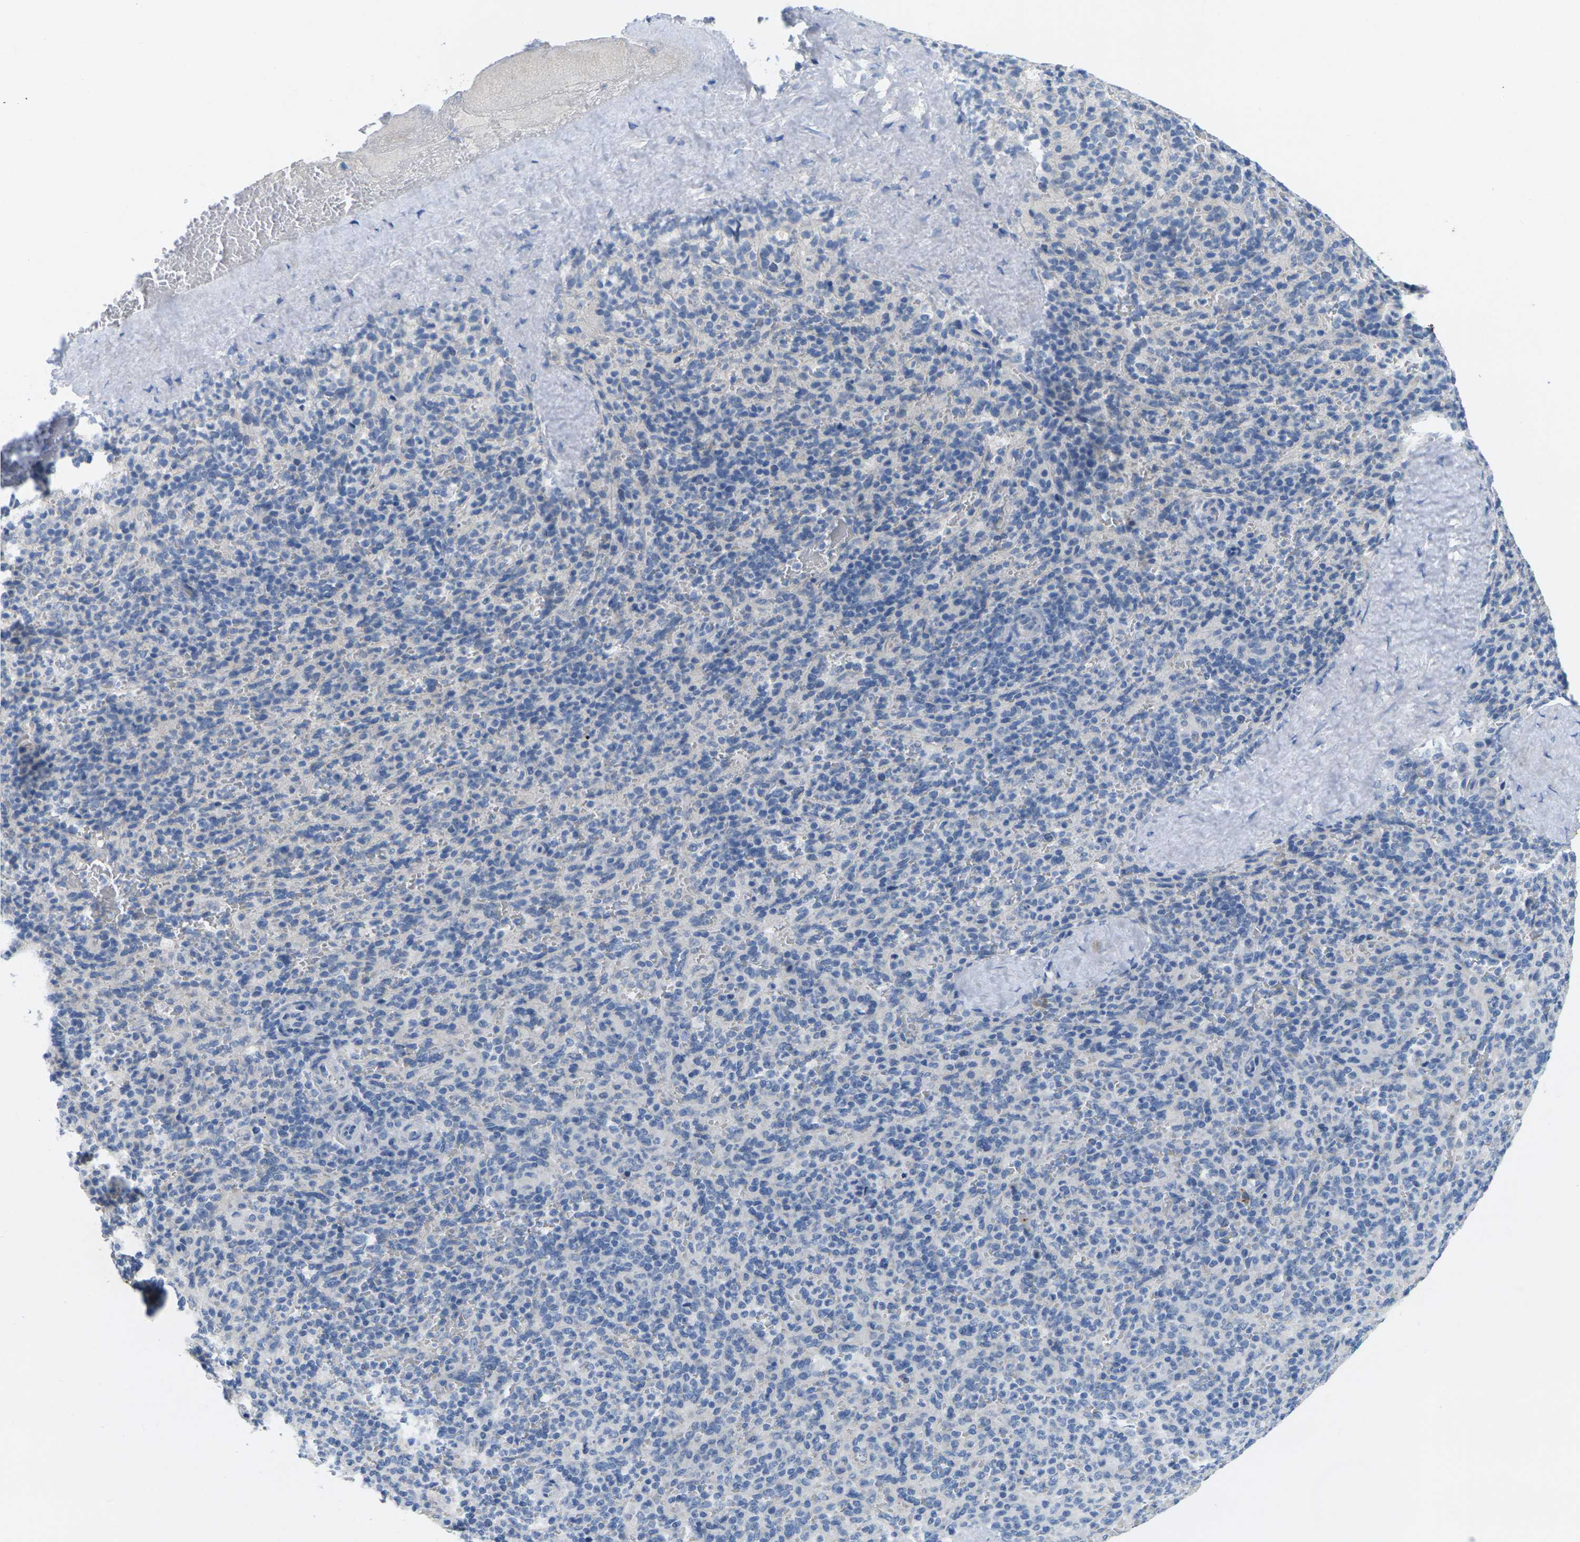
{"staining": {"intensity": "moderate", "quantity": "<25%", "location": "cytoplasmic/membranous"}, "tissue": "spleen", "cell_type": "Cells in red pulp", "image_type": "normal", "snomed": [{"axis": "morphology", "description": "Normal tissue, NOS"}, {"axis": "topography", "description": "Spleen"}], "caption": "Protein expression analysis of unremarkable human spleen reveals moderate cytoplasmic/membranous staining in approximately <25% of cells in red pulp. Using DAB (brown) and hematoxylin (blue) stains, captured at high magnification using brightfield microscopy.", "gene": "TNNI3", "patient": {"sex": "male", "age": 36}}